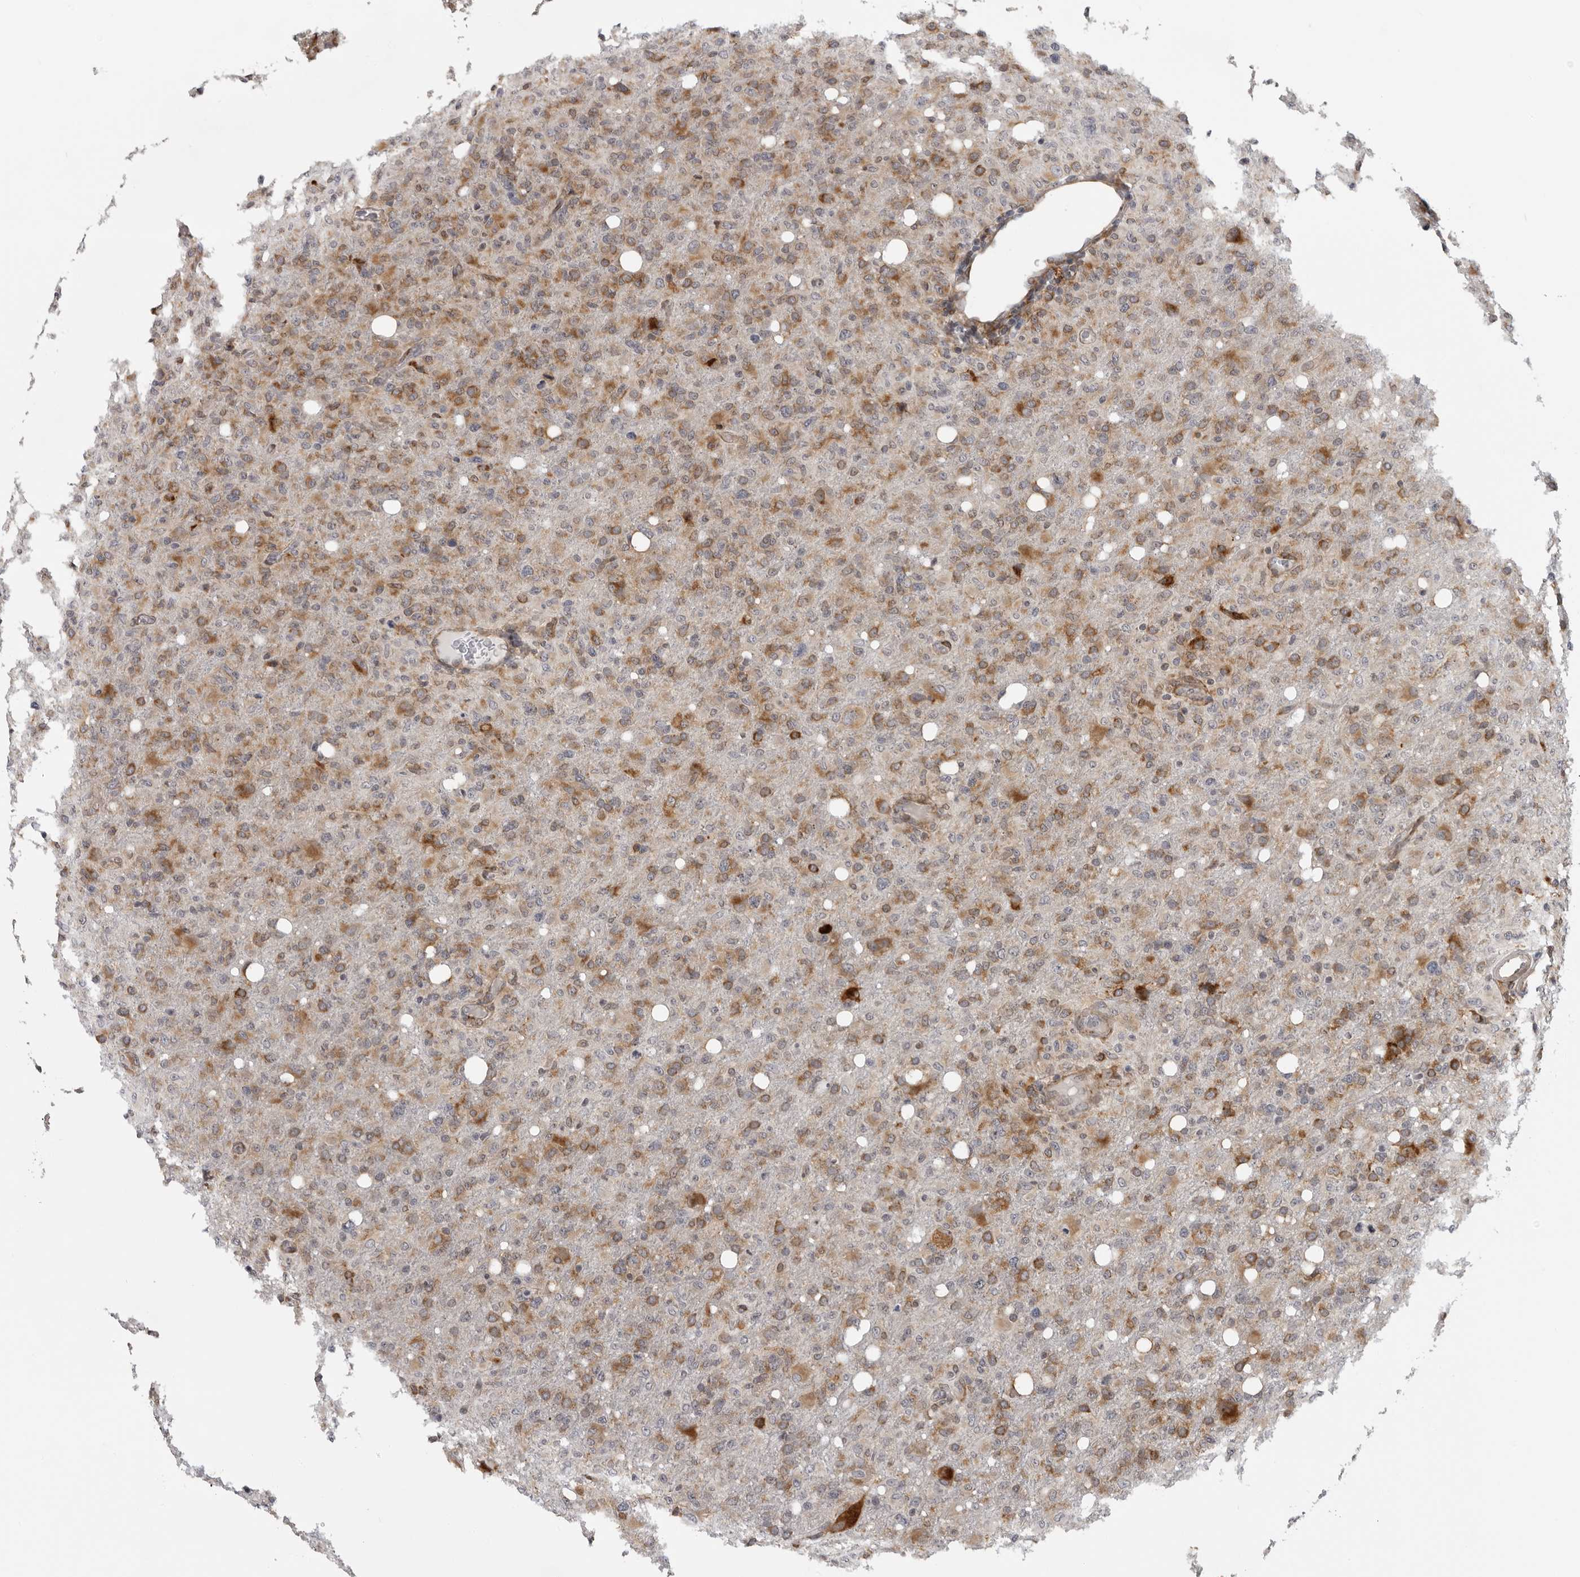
{"staining": {"intensity": "moderate", "quantity": "25%-75%", "location": "cytoplasmic/membranous"}, "tissue": "glioma", "cell_type": "Tumor cells", "image_type": "cancer", "snomed": [{"axis": "morphology", "description": "Glioma, malignant, High grade"}, {"axis": "topography", "description": "Brain"}], "caption": "Brown immunohistochemical staining in human high-grade glioma (malignant) displays moderate cytoplasmic/membranous positivity in about 25%-75% of tumor cells.", "gene": "ALPK2", "patient": {"sex": "female", "age": 57}}